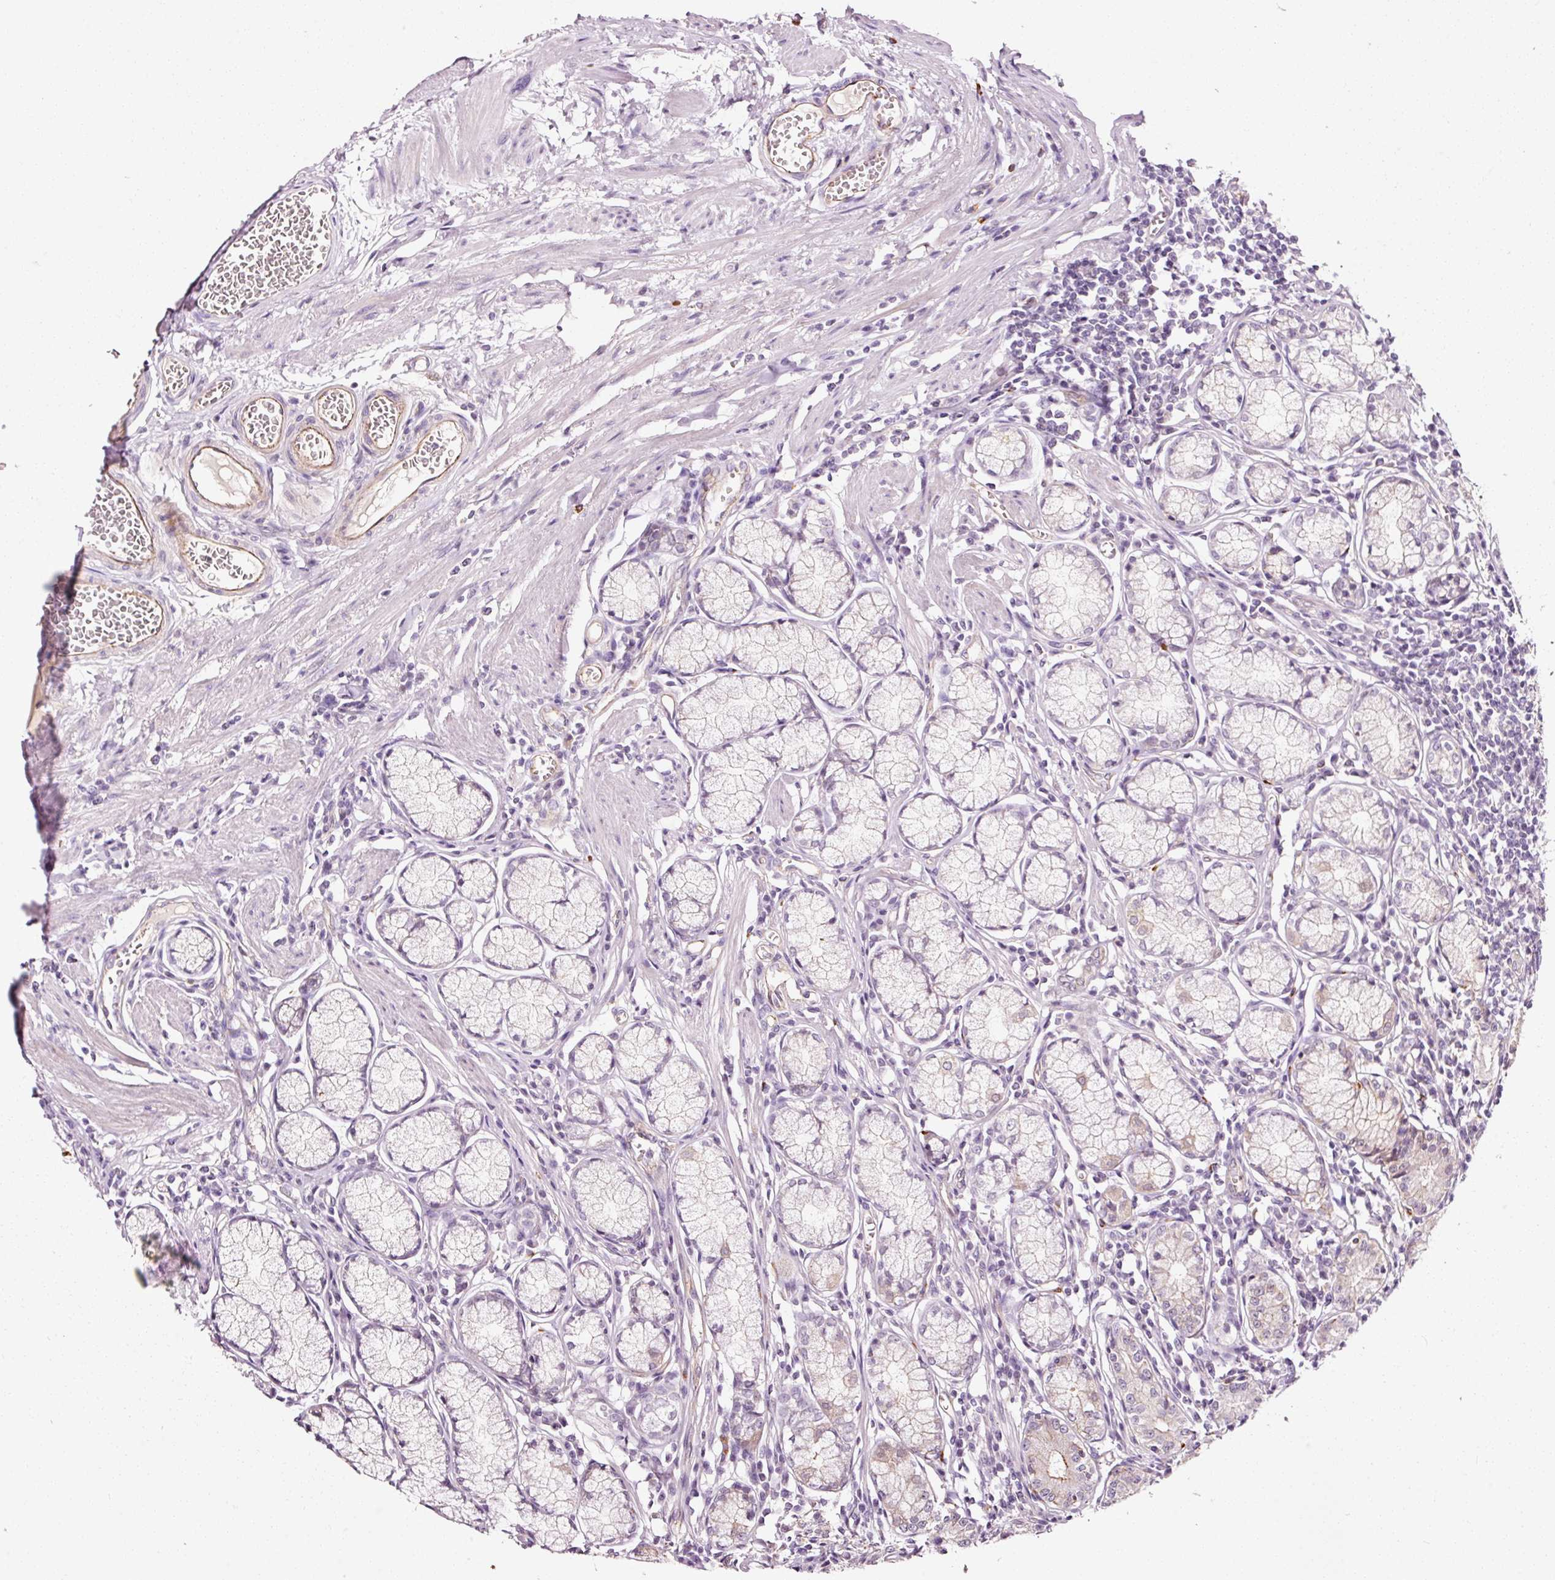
{"staining": {"intensity": "moderate", "quantity": "<25%", "location": "cytoplasmic/membranous"}, "tissue": "stomach", "cell_type": "Glandular cells", "image_type": "normal", "snomed": [{"axis": "morphology", "description": "Normal tissue, NOS"}, {"axis": "topography", "description": "Stomach"}], "caption": "IHC micrograph of normal stomach: human stomach stained using IHC displays low levels of moderate protein expression localized specifically in the cytoplasmic/membranous of glandular cells, appearing as a cytoplasmic/membranous brown color.", "gene": "ABCB4", "patient": {"sex": "male", "age": 55}}